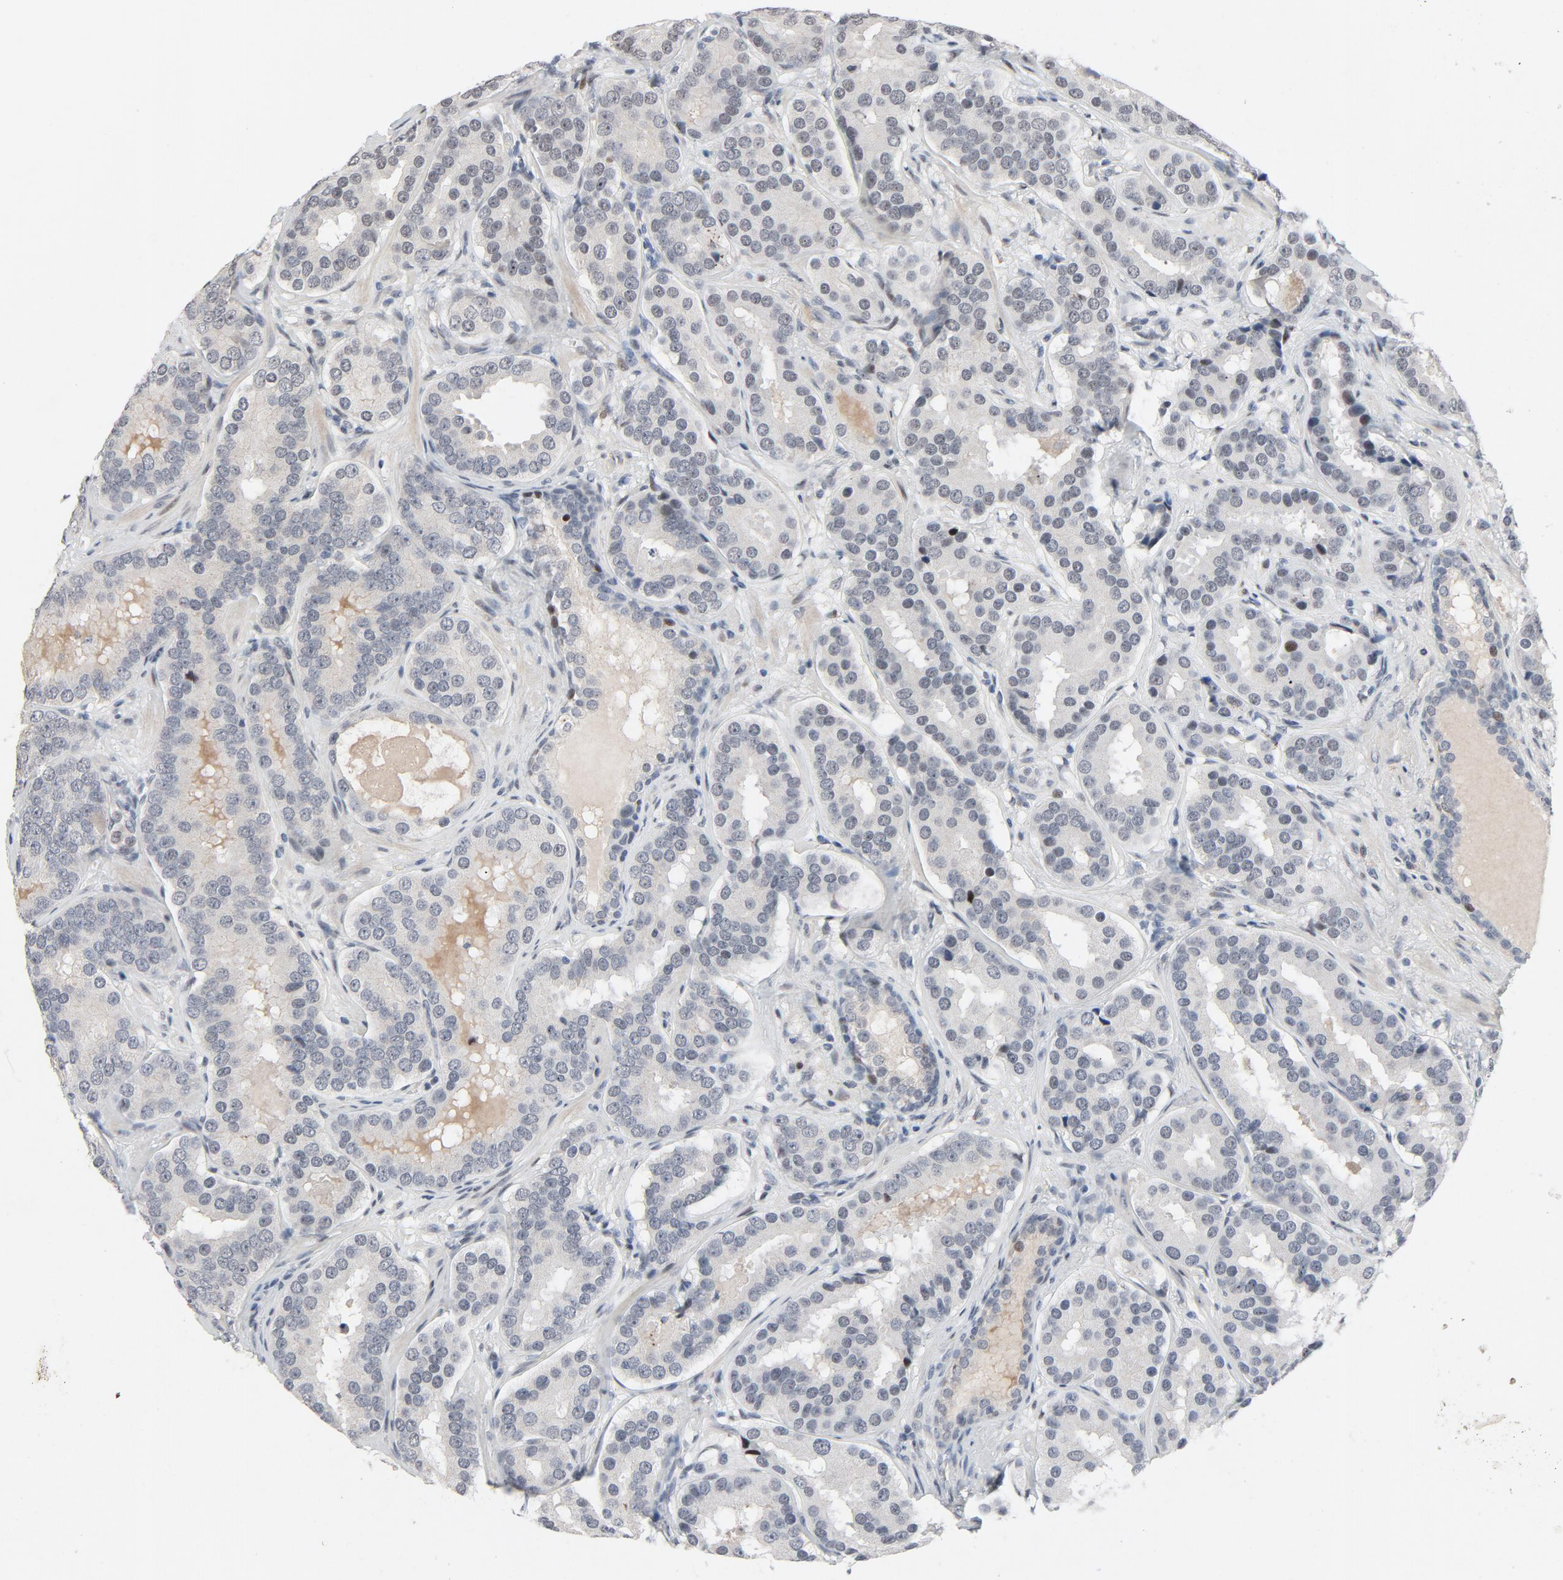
{"staining": {"intensity": "negative", "quantity": "none", "location": "none"}, "tissue": "prostate cancer", "cell_type": "Tumor cells", "image_type": "cancer", "snomed": [{"axis": "morphology", "description": "Adenocarcinoma, Low grade"}, {"axis": "topography", "description": "Prostate"}], "caption": "Human prostate adenocarcinoma (low-grade) stained for a protein using immunohistochemistry exhibits no staining in tumor cells.", "gene": "FSCB", "patient": {"sex": "male", "age": 59}}